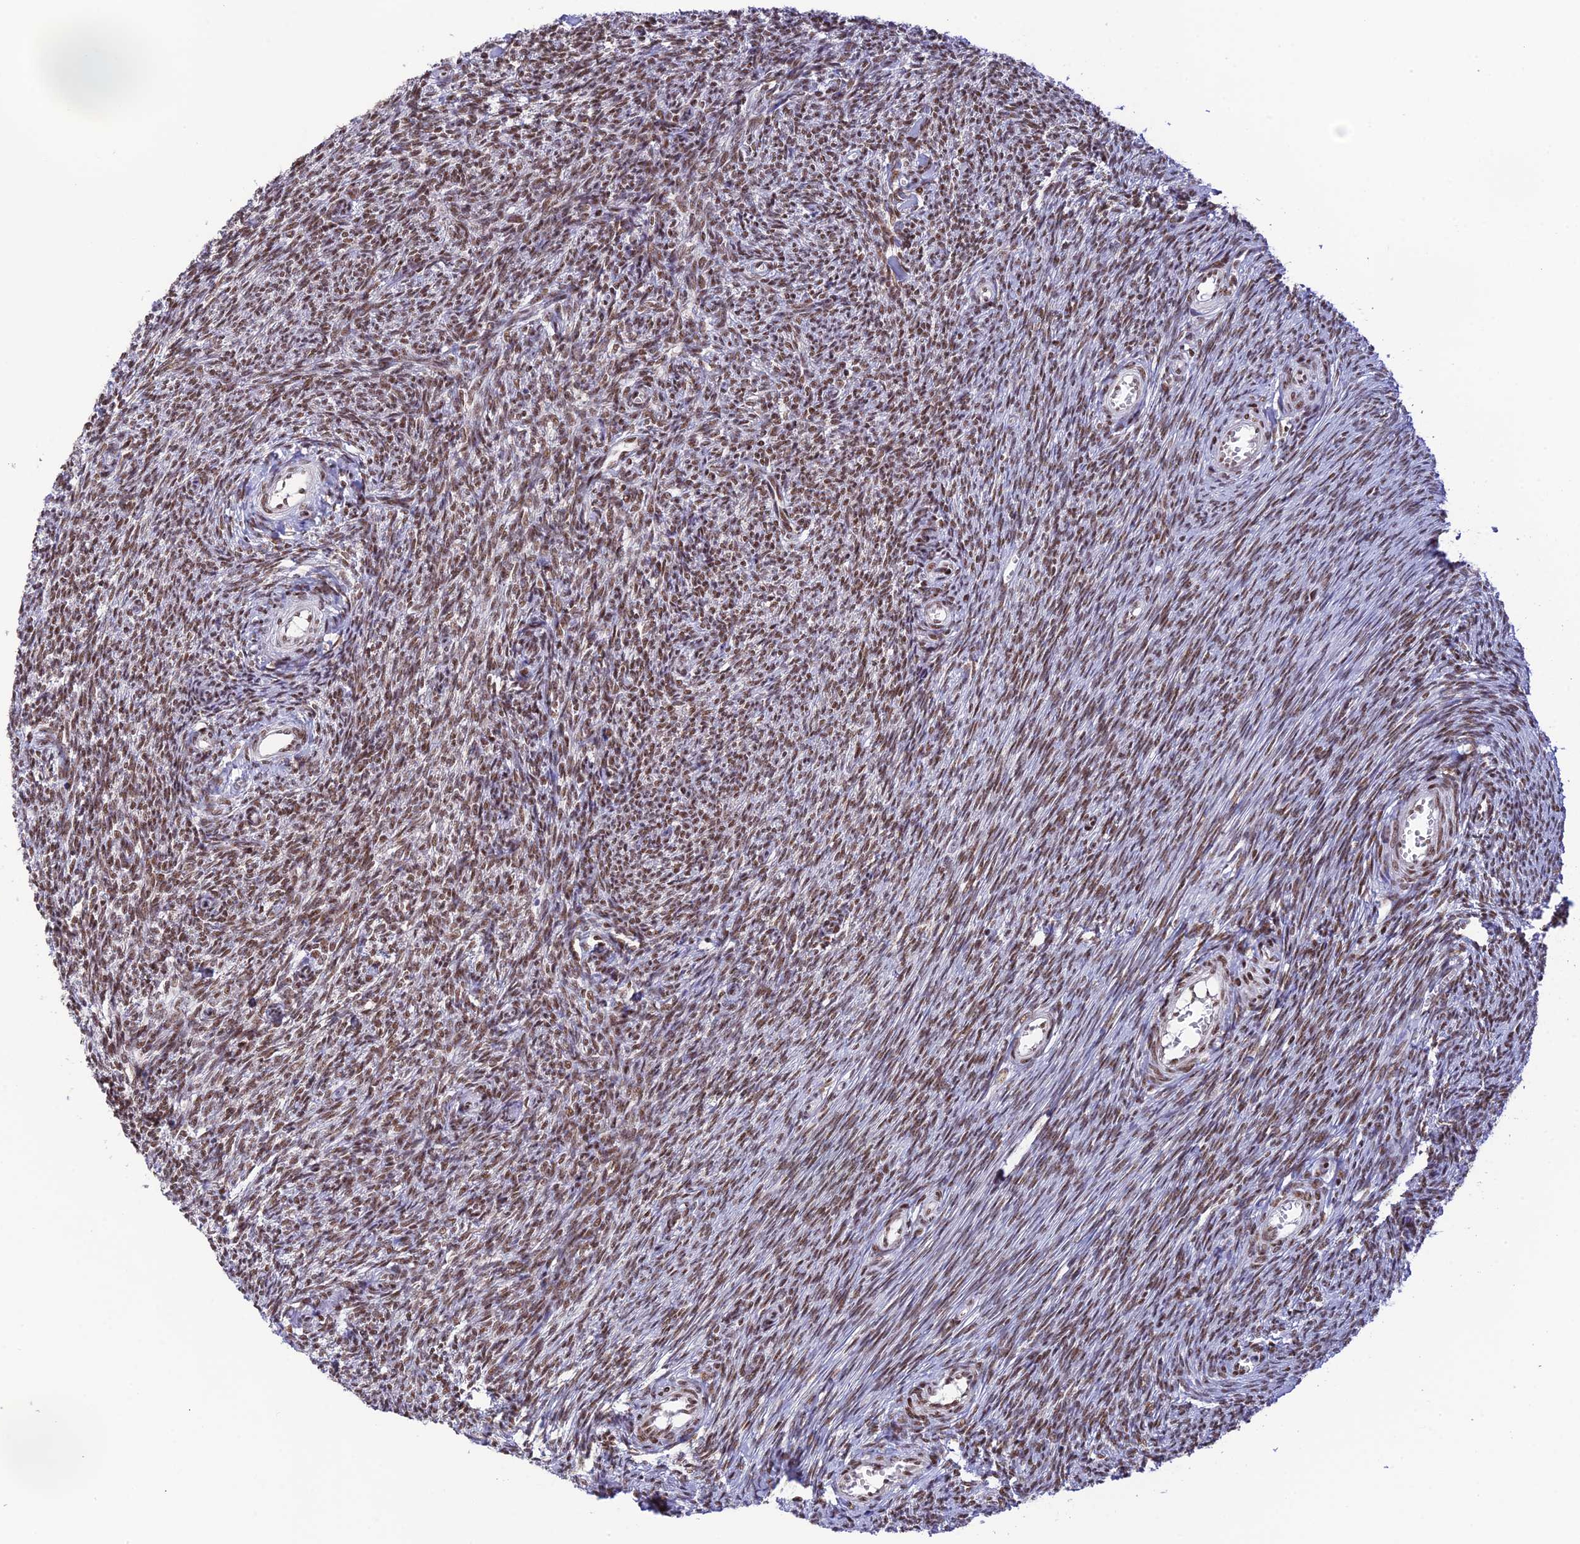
{"staining": {"intensity": "moderate", "quantity": ">75%", "location": "nuclear"}, "tissue": "ovary", "cell_type": "Ovarian stroma cells", "image_type": "normal", "snomed": [{"axis": "morphology", "description": "Normal tissue, NOS"}, {"axis": "topography", "description": "Ovary"}], "caption": "Immunohistochemistry (IHC) photomicrograph of benign human ovary stained for a protein (brown), which shows medium levels of moderate nuclear staining in approximately >75% of ovarian stroma cells.", "gene": "THAP11", "patient": {"sex": "female", "age": 44}}